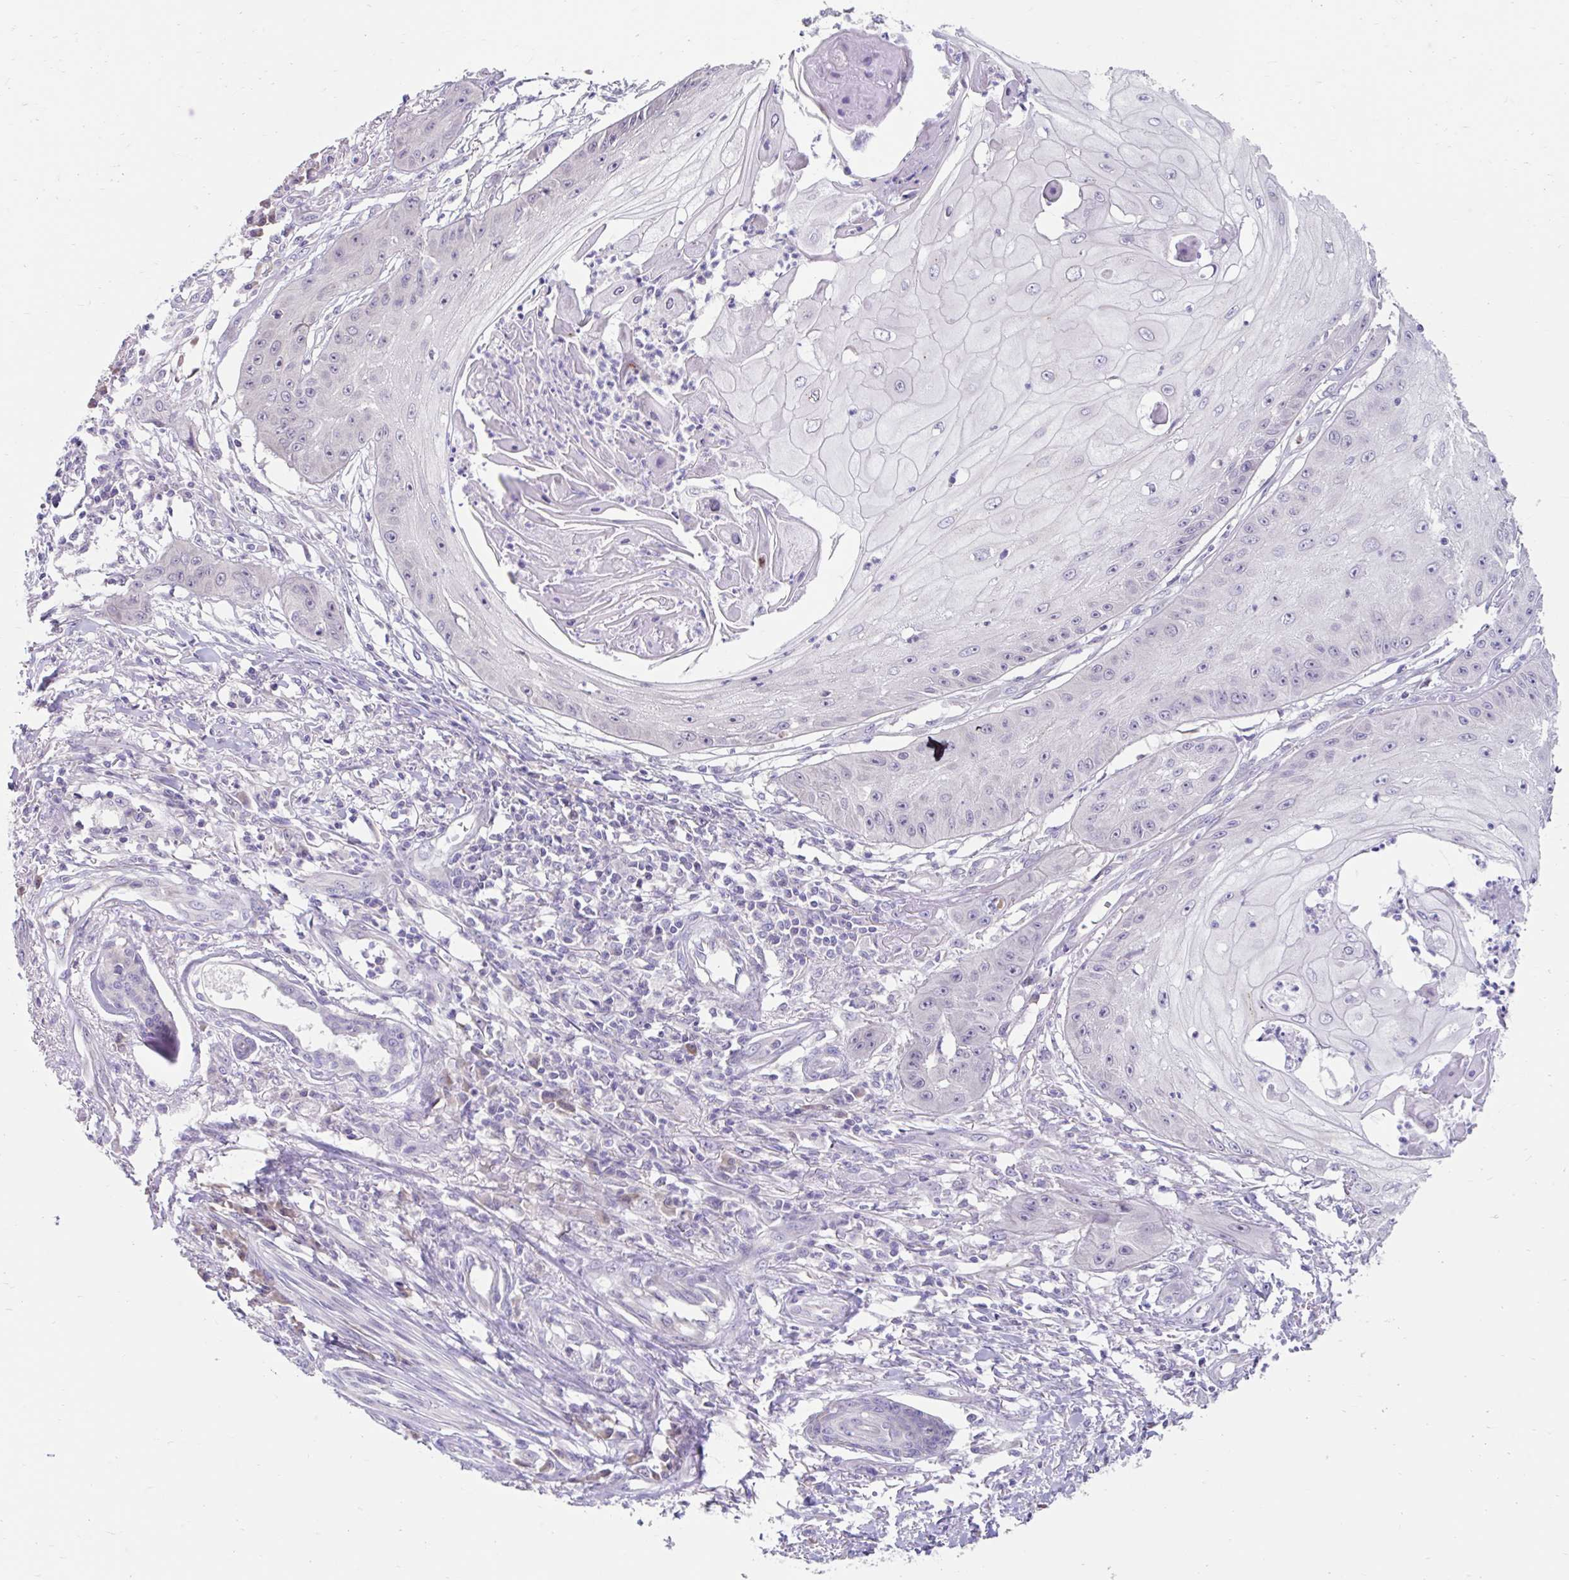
{"staining": {"intensity": "negative", "quantity": "none", "location": "none"}, "tissue": "skin cancer", "cell_type": "Tumor cells", "image_type": "cancer", "snomed": [{"axis": "morphology", "description": "Squamous cell carcinoma, NOS"}, {"axis": "topography", "description": "Skin"}], "caption": "Photomicrograph shows no significant protein staining in tumor cells of skin cancer (squamous cell carcinoma).", "gene": "NT5C1B", "patient": {"sex": "male", "age": 70}}